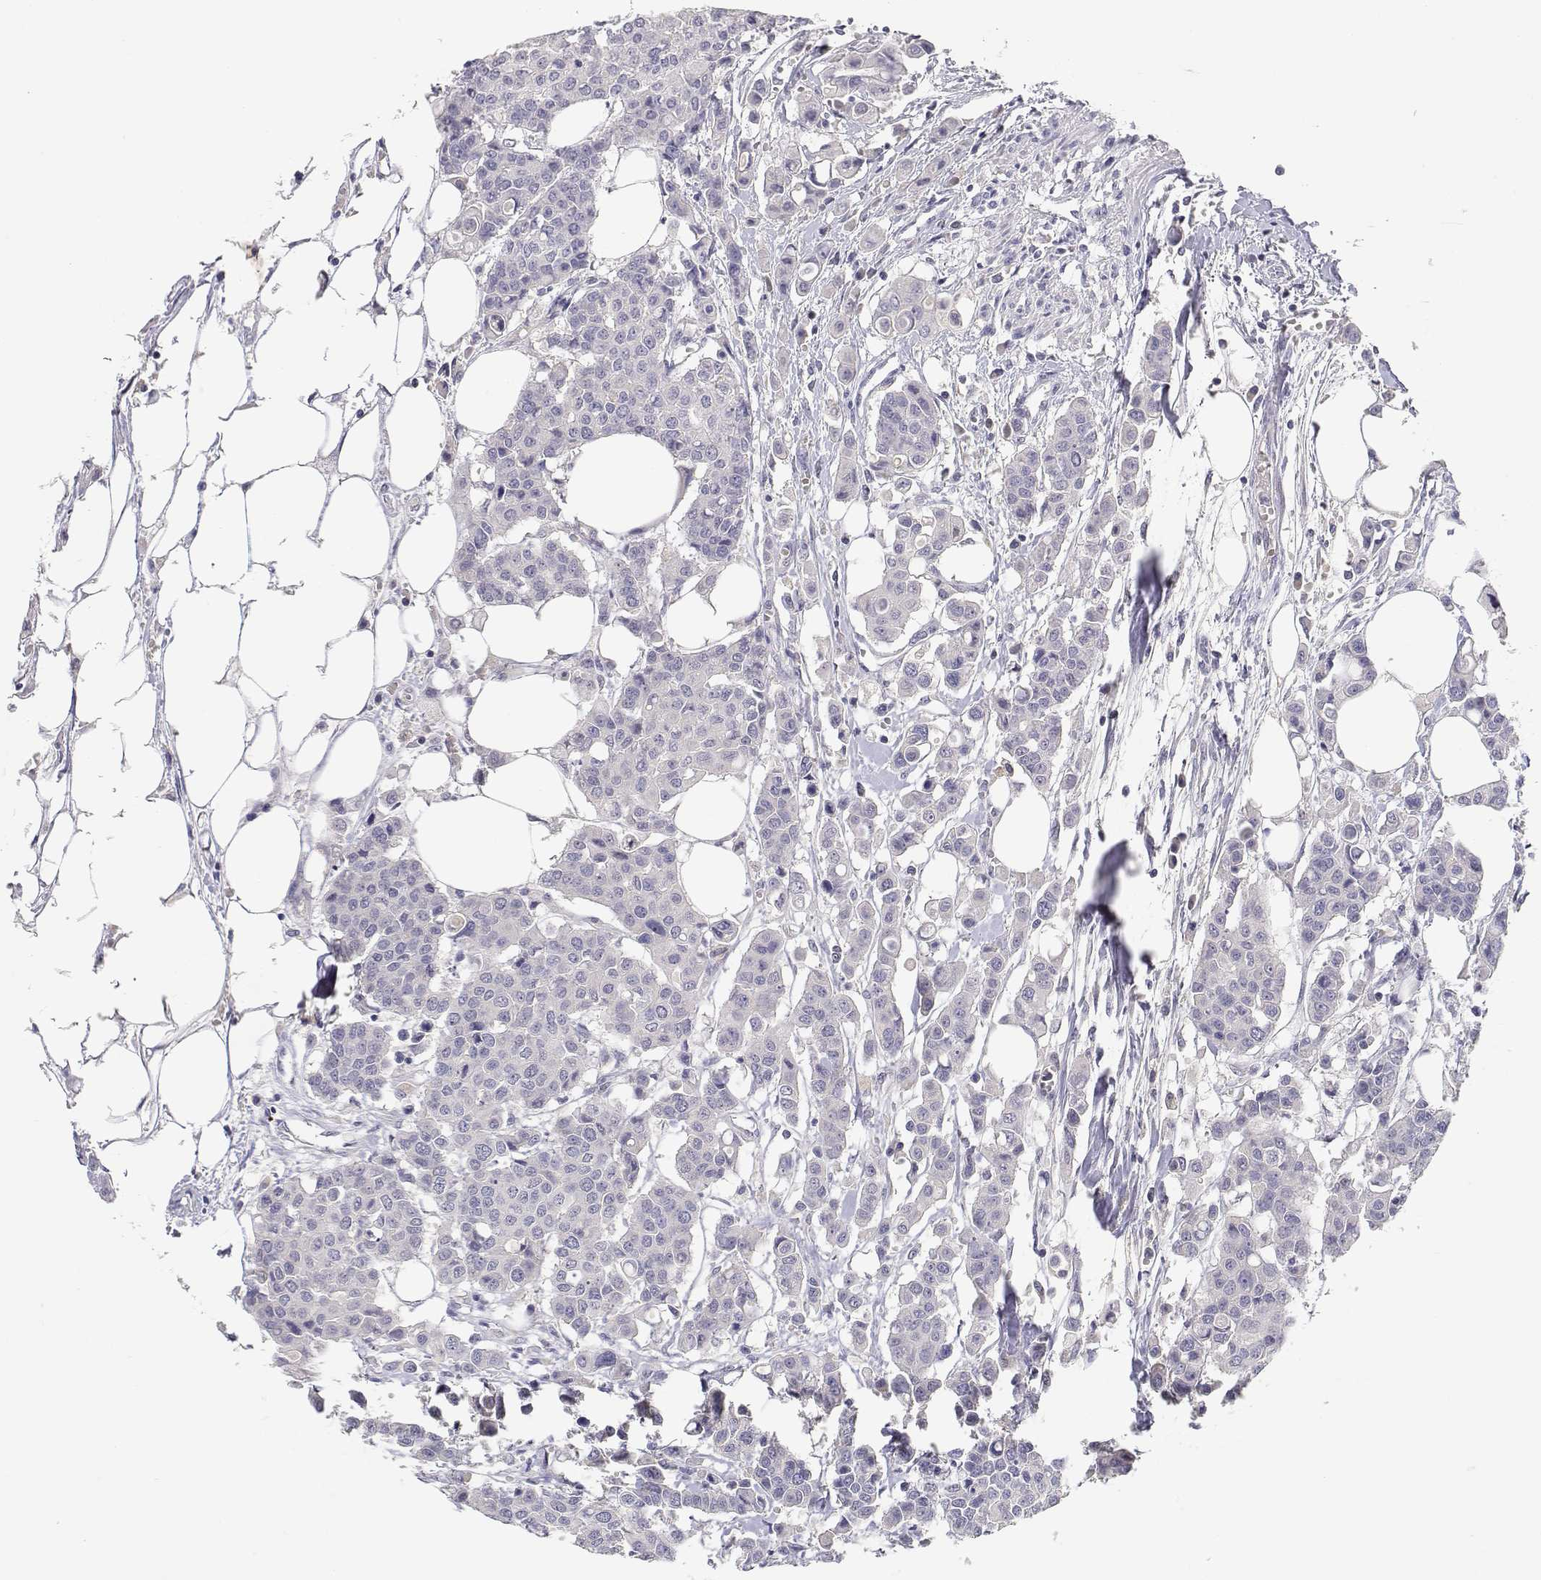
{"staining": {"intensity": "negative", "quantity": "none", "location": "none"}, "tissue": "carcinoid", "cell_type": "Tumor cells", "image_type": "cancer", "snomed": [{"axis": "morphology", "description": "Carcinoid, malignant, NOS"}, {"axis": "topography", "description": "Colon"}], "caption": "A high-resolution image shows immunohistochemistry (IHC) staining of carcinoid, which exhibits no significant expression in tumor cells.", "gene": "ADA", "patient": {"sex": "male", "age": 81}}